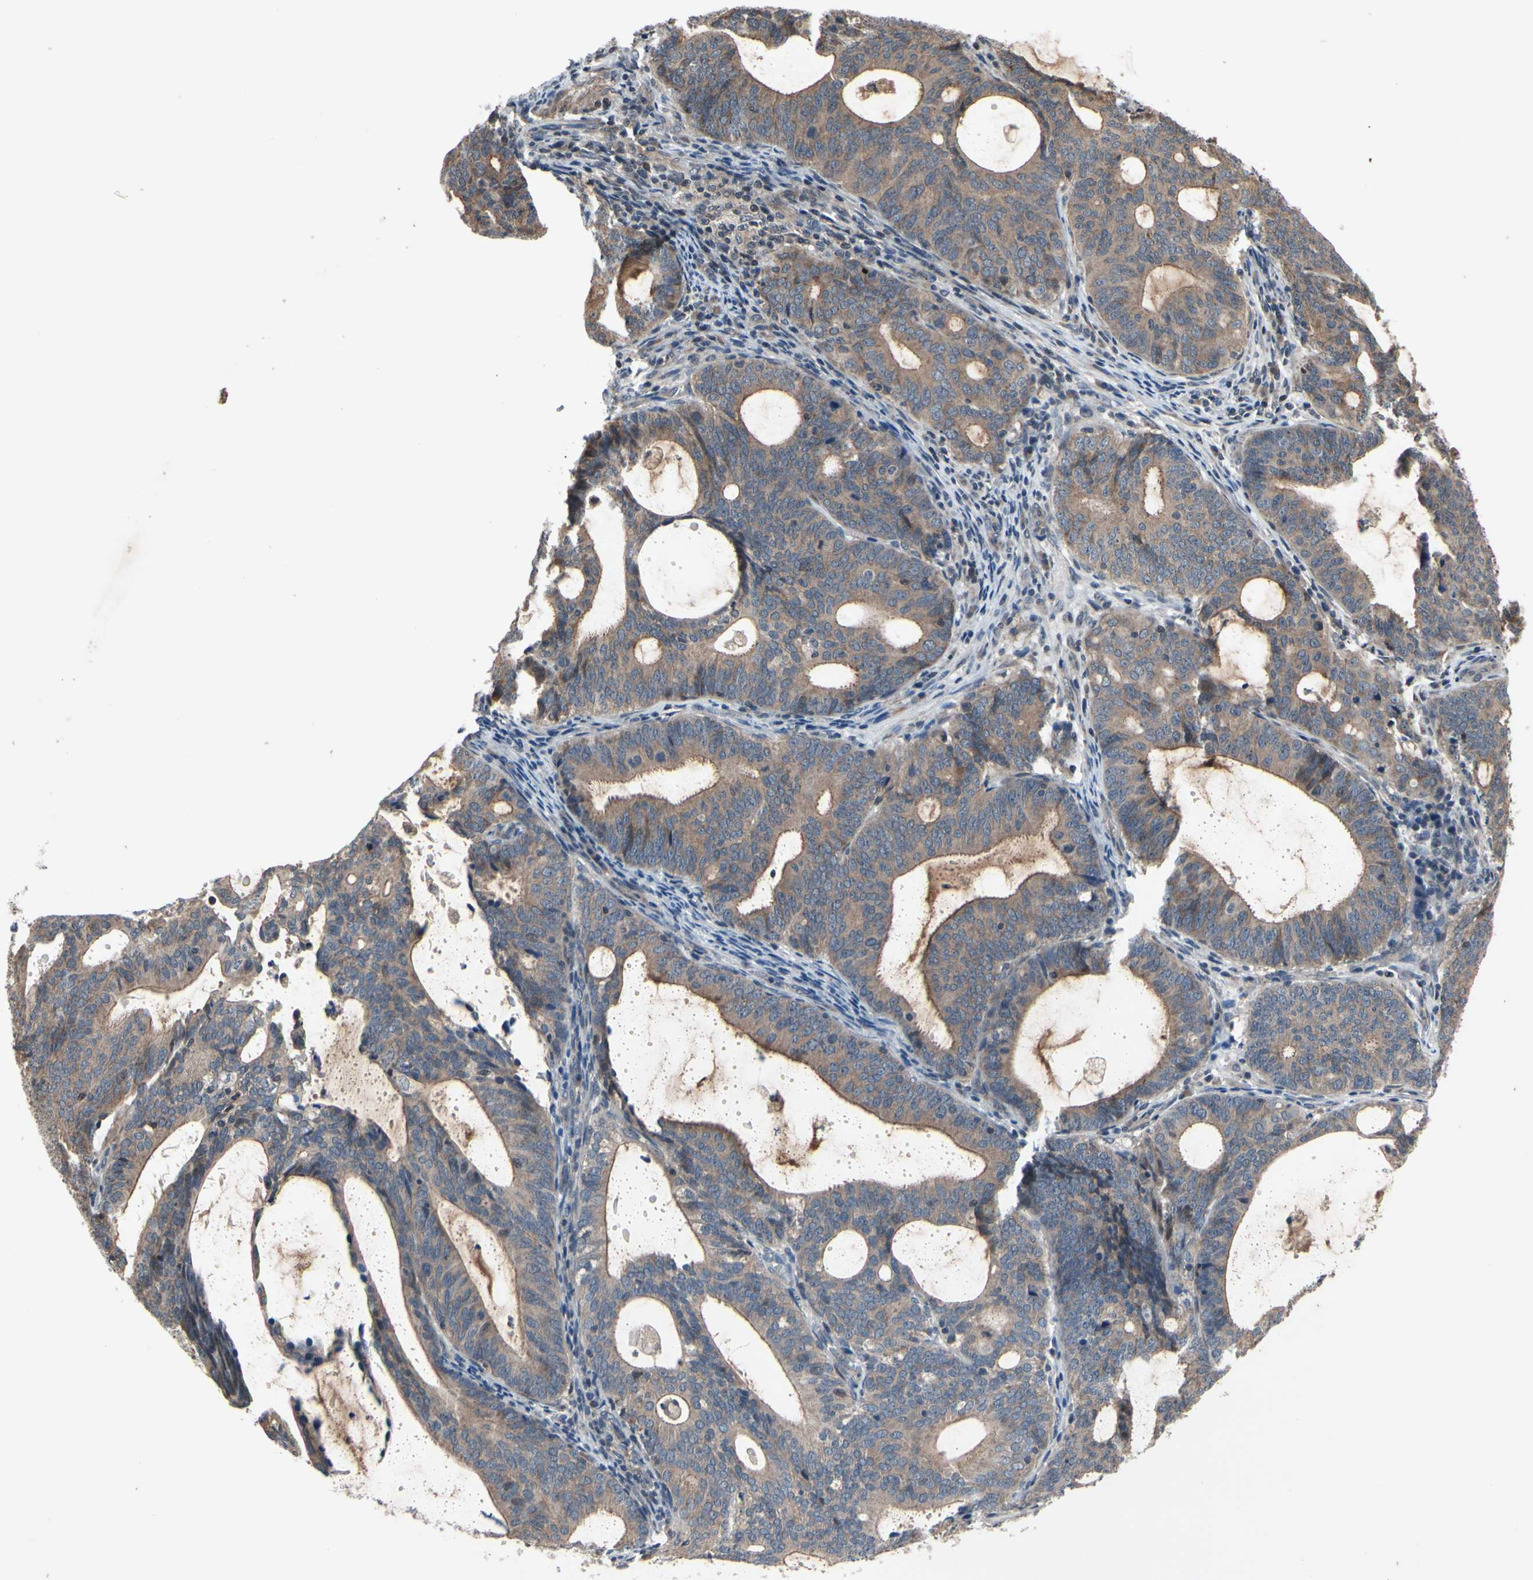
{"staining": {"intensity": "moderate", "quantity": ">75%", "location": "cytoplasmic/membranous"}, "tissue": "endometrial cancer", "cell_type": "Tumor cells", "image_type": "cancer", "snomed": [{"axis": "morphology", "description": "Adenocarcinoma, NOS"}, {"axis": "topography", "description": "Uterus"}], "caption": "Human endometrial cancer (adenocarcinoma) stained with a protein marker exhibits moderate staining in tumor cells.", "gene": "MBTPS2", "patient": {"sex": "female", "age": 83}}